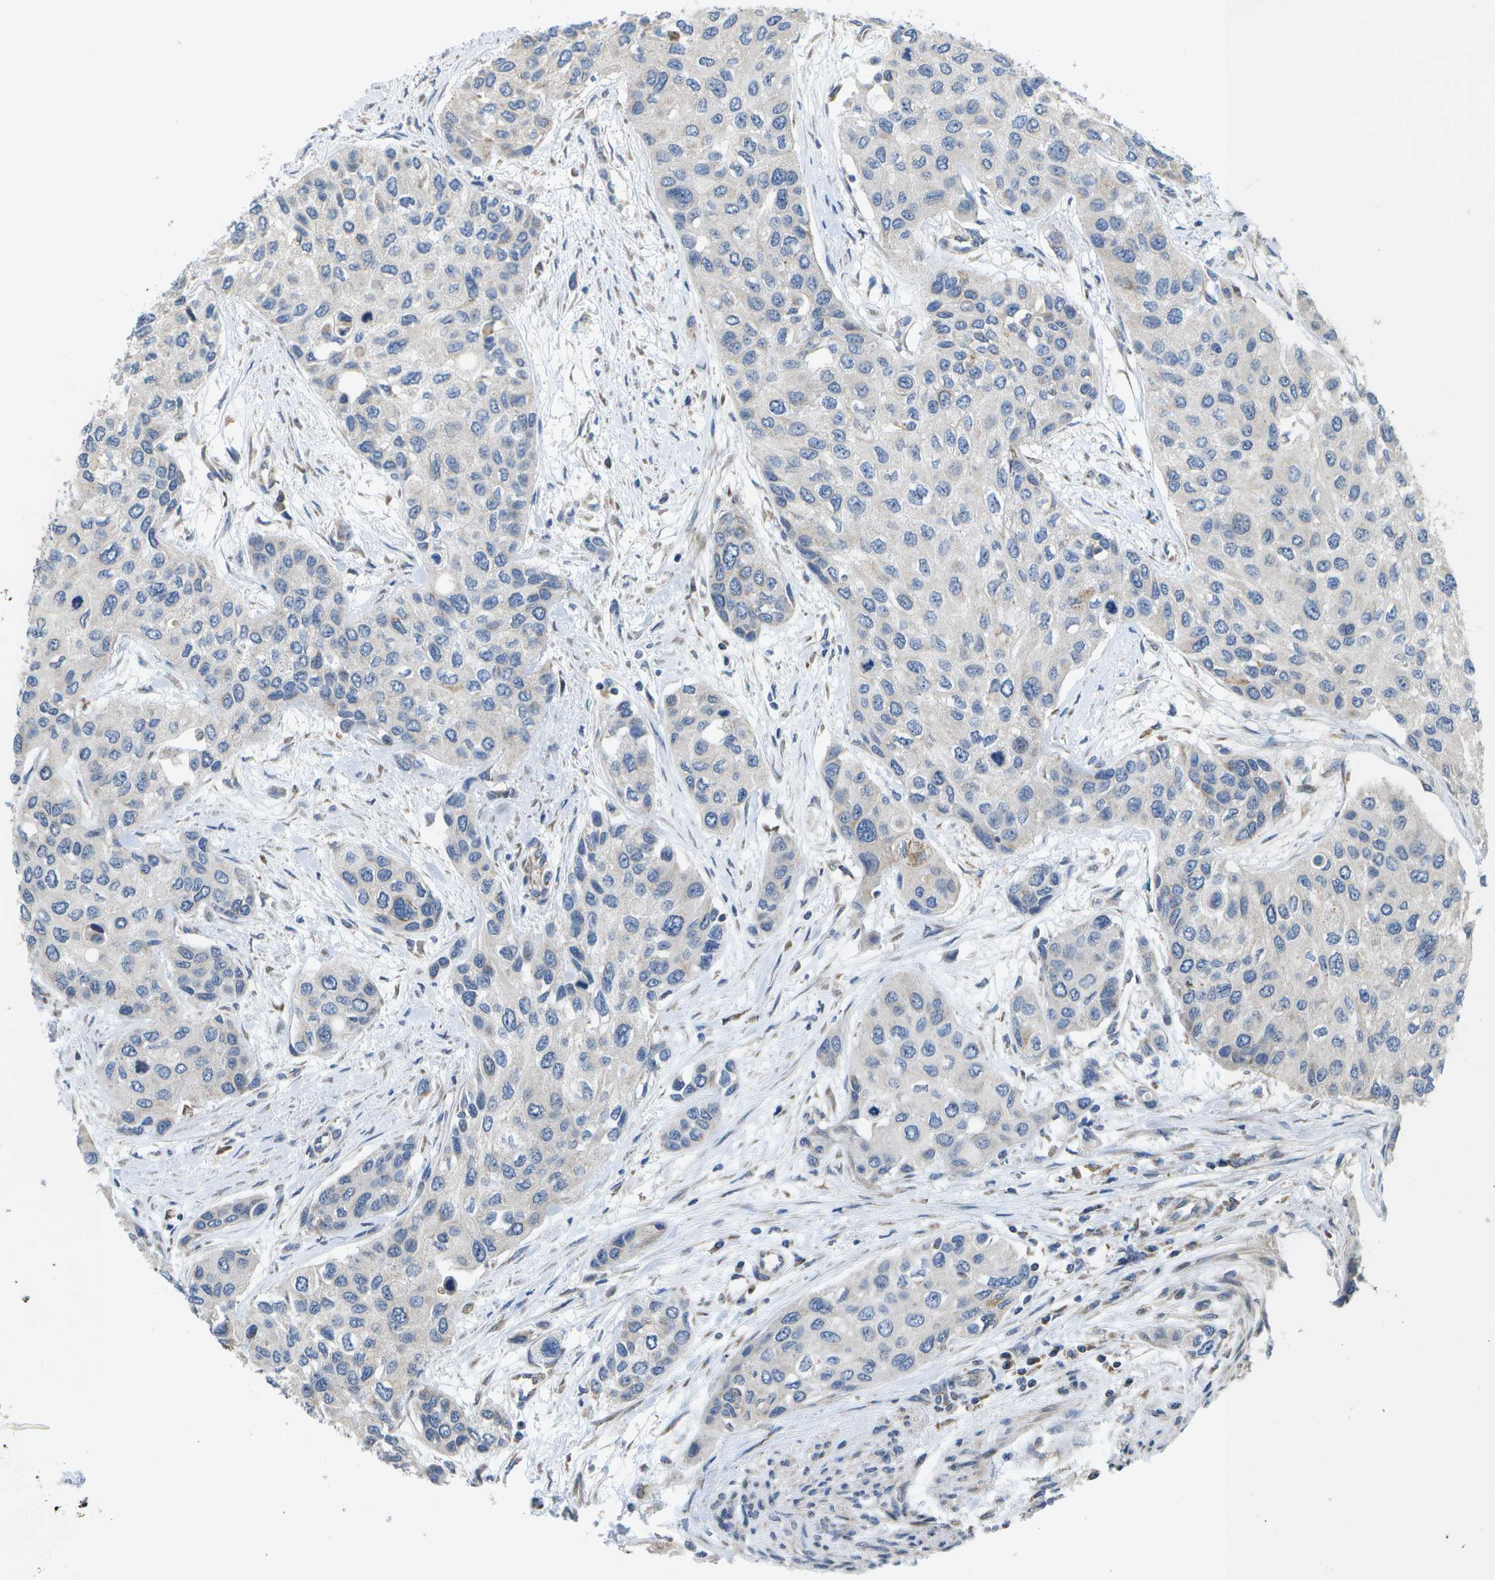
{"staining": {"intensity": "negative", "quantity": "none", "location": "none"}, "tissue": "urothelial cancer", "cell_type": "Tumor cells", "image_type": "cancer", "snomed": [{"axis": "morphology", "description": "Urothelial carcinoma, High grade"}, {"axis": "topography", "description": "Urinary bladder"}], "caption": "Immunohistochemical staining of human urothelial cancer reveals no significant expression in tumor cells.", "gene": "HADHA", "patient": {"sex": "female", "age": 56}}